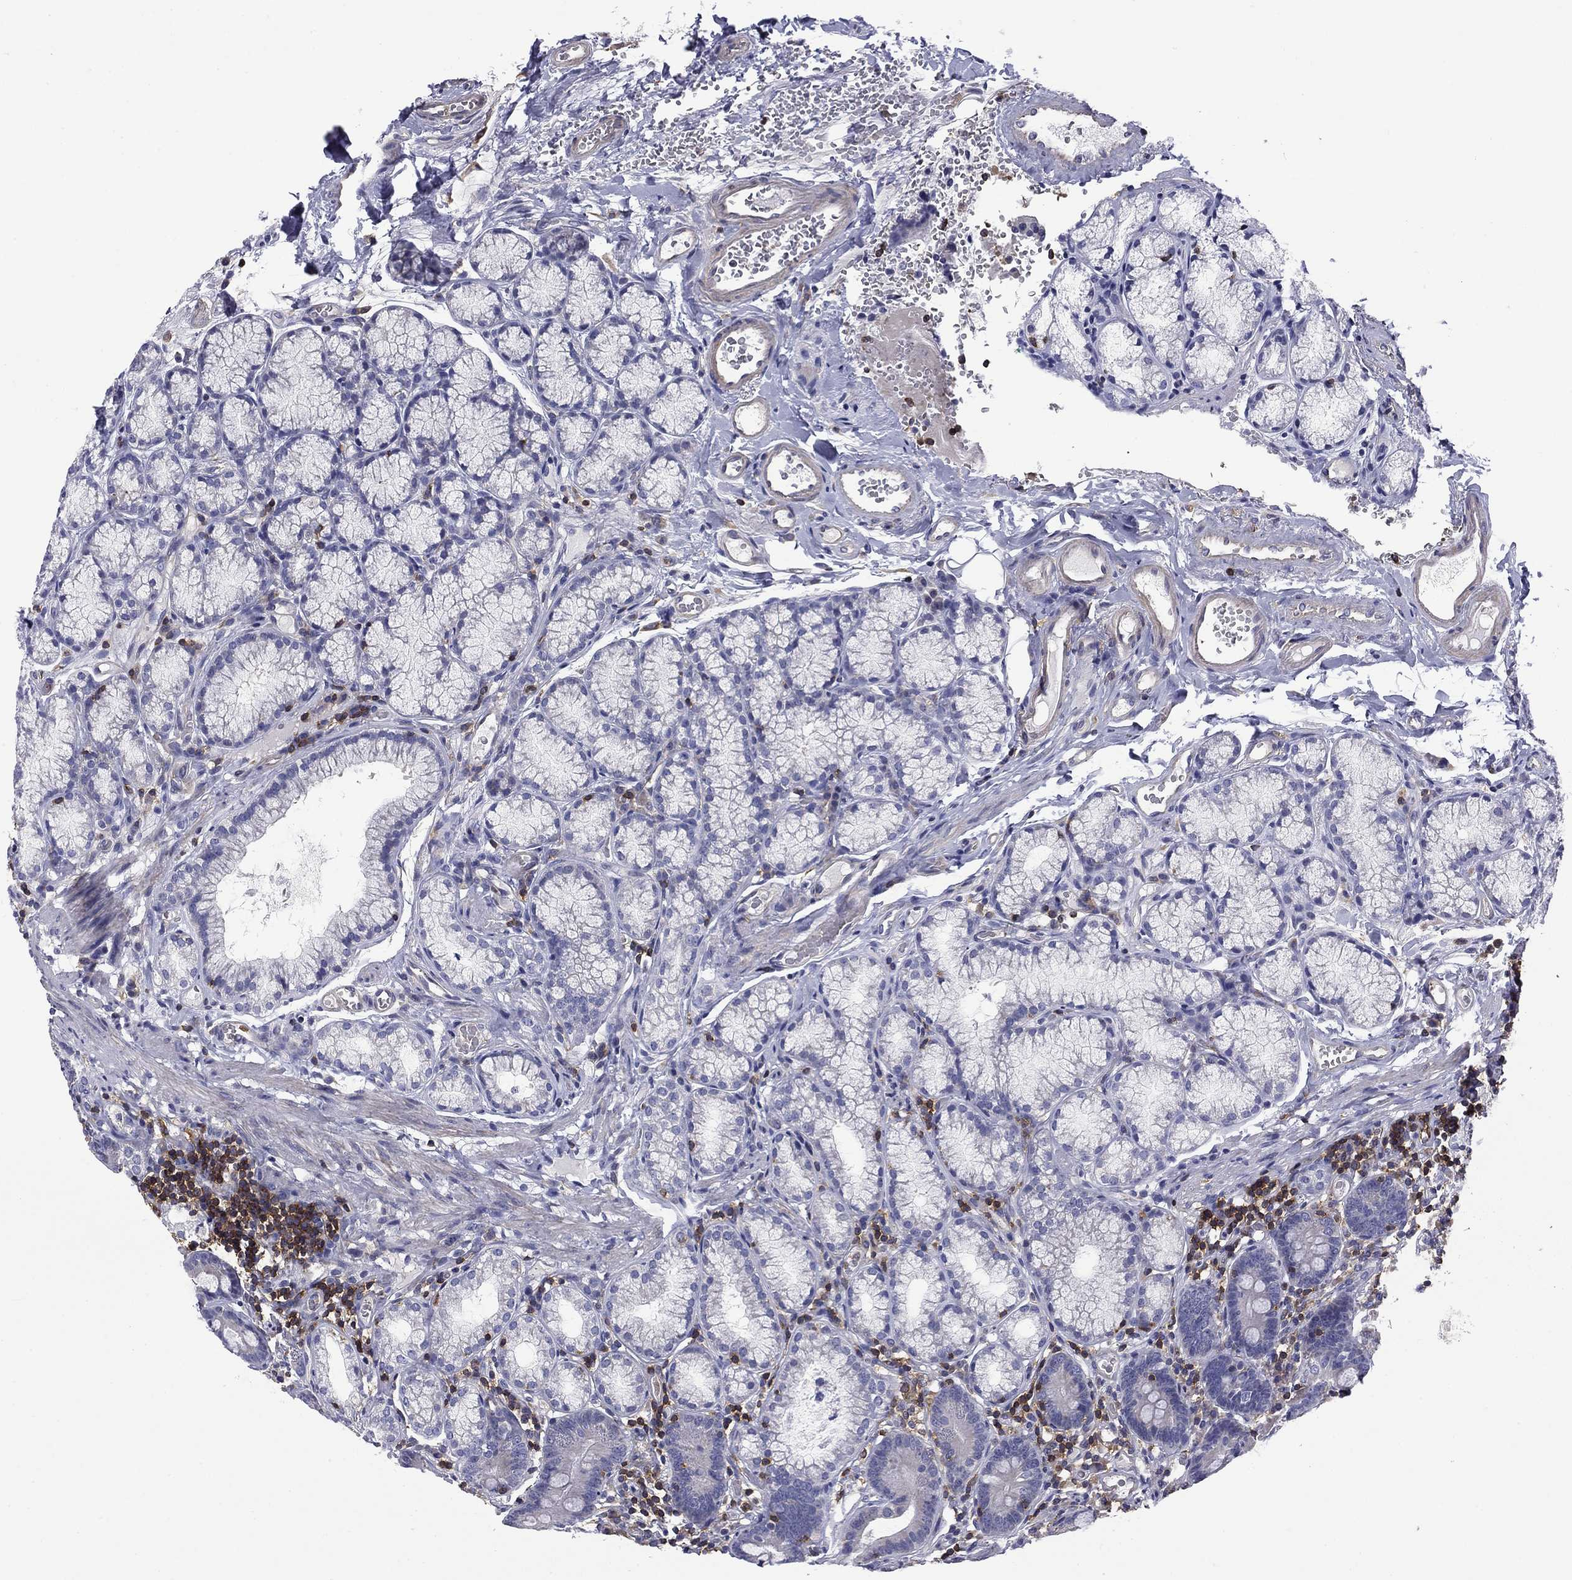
{"staining": {"intensity": "negative", "quantity": "none", "location": "none"}, "tissue": "duodenum", "cell_type": "Glandular cells", "image_type": "normal", "snomed": [{"axis": "morphology", "description": "Normal tissue, NOS"}, {"axis": "topography", "description": "Duodenum"}], "caption": "The micrograph demonstrates no significant positivity in glandular cells of duodenum.", "gene": "ARHGAP45", "patient": {"sex": "female", "age": 67}}